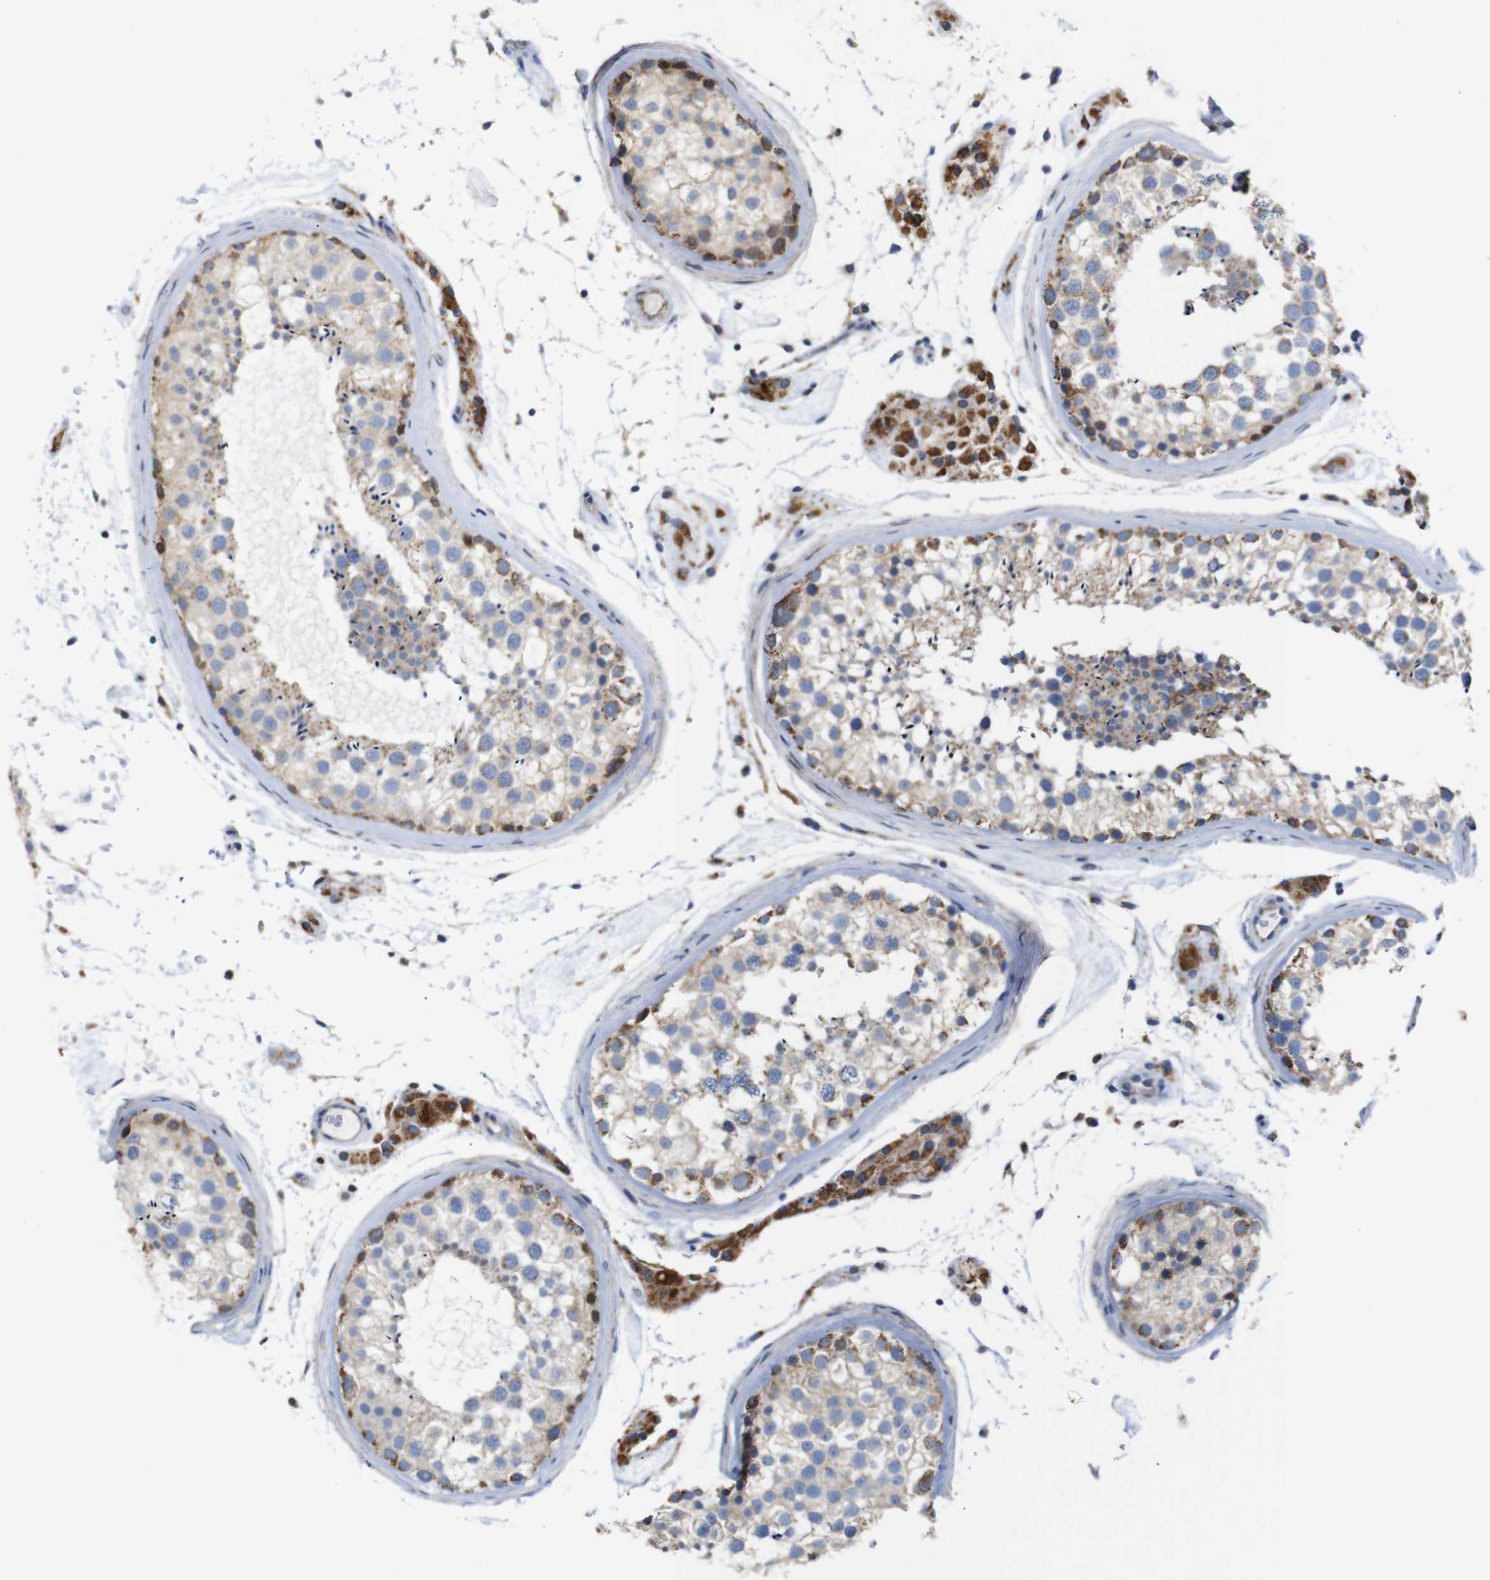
{"staining": {"intensity": "moderate", "quantity": ">75%", "location": "cytoplasmic/membranous"}, "tissue": "testis", "cell_type": "Cells in seminiferous ducts", "image_type": "normal", "snomed": [{"axis": "morphology", "description": "Normal tissue, NOS"}, {"axis": "topography", "description": "Testis"}], "caption": "Immunohistochemistry (DAB) staining of benign testis shows moderate cytoplasmic/membranous protein expression in approximately >75% of cells in seminiferous ducts.", "gene": "FAM171B", "patient": {"sex": "male", "age": 46}}